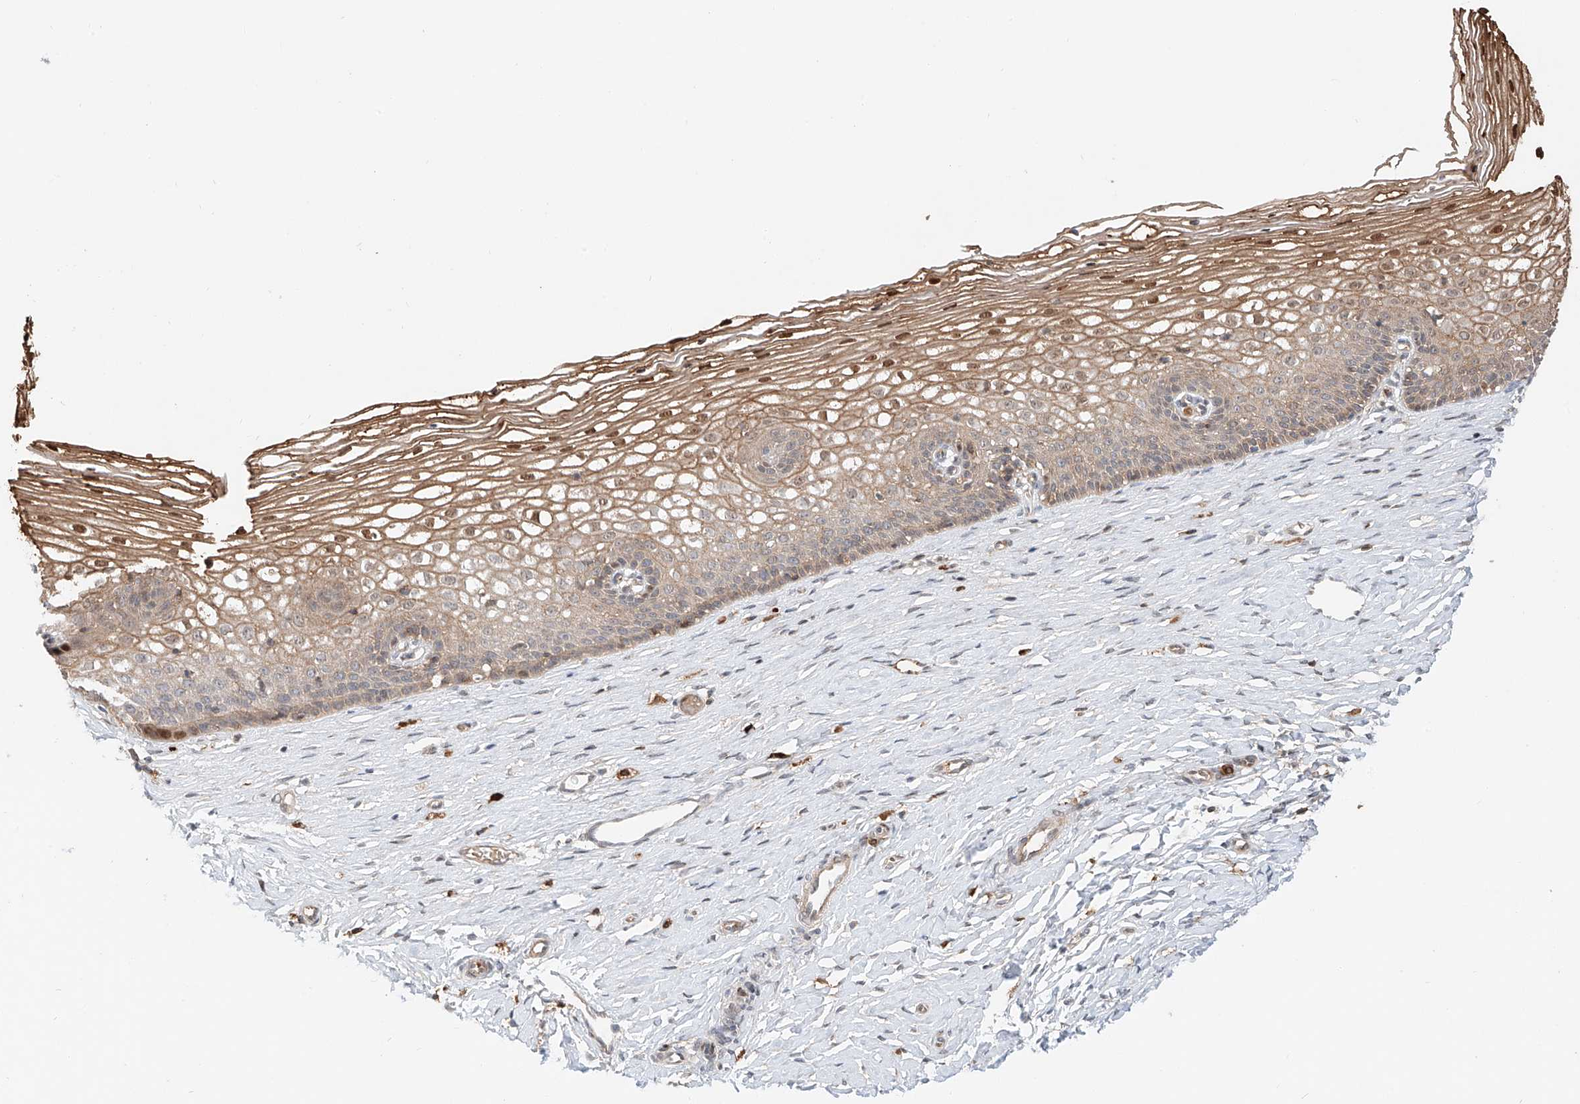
{"staining": {"intensity": "weak", "quantity": ">75%", "location": "cytoplasmic/membranous"}, "tissue": "cervix", "cell_type": "Glandular cells", "image_type": "normal", "snomed": [{"axis": "morphology", "description": "Normal tissue, NOS"}, {"axis": "topography", "description": "Cervix"}], "caption": "Protein staining of normal cervix reveals weak cytoplasmic/membranous staining in approximately >75% of glandular cells. The staining was performed using DAB (3,3'-diaminobenzidine), with brown indicating positive protein expression. Nuclei are stained blue with hematoxylin.", "gene": "CEP162", "patient": {"sex": "female", "age": 33}}